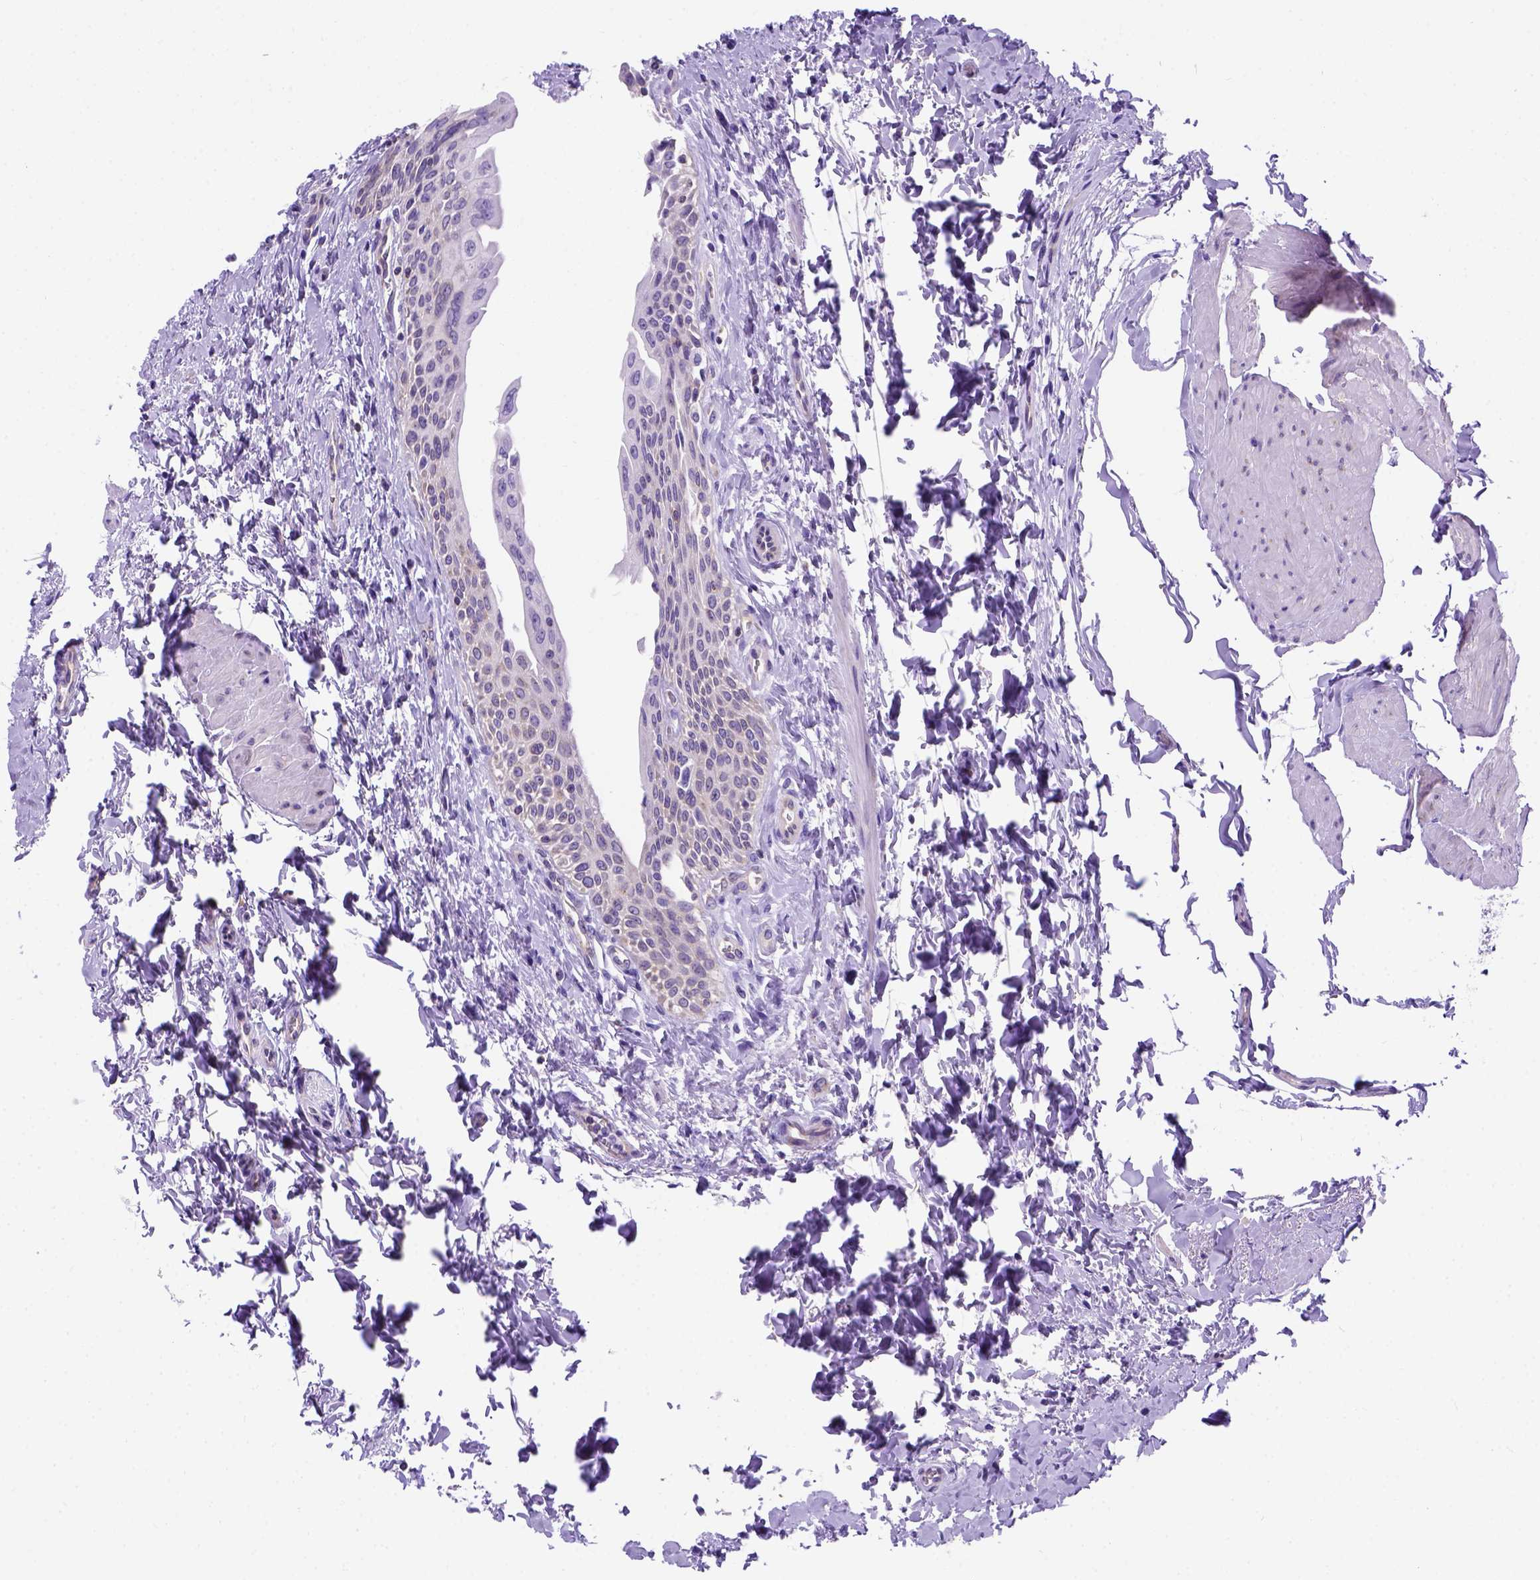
{"staining": {"intensity": "weak", "quantity": "25%-75%", "location": "cytoplasmic/membranous"}, "tissue": "urinary bladder", "cell_type": "Urothelial cells", "image_type": "normal", "snomed": [{"axis": "morphology", "description": "Normal tissue, NOS"}, {"axis": "topography", "description": "Urinary bladder"}], "caption": "This photomicrograph shows IHC staining of unremarkable human urinary bladder, with low weak cytoplasmic/membranous staining in approximately 25%-75% of urothelial cells.", "gene": "FOXI1", "patient": {"sex": "male", "age": 56}}